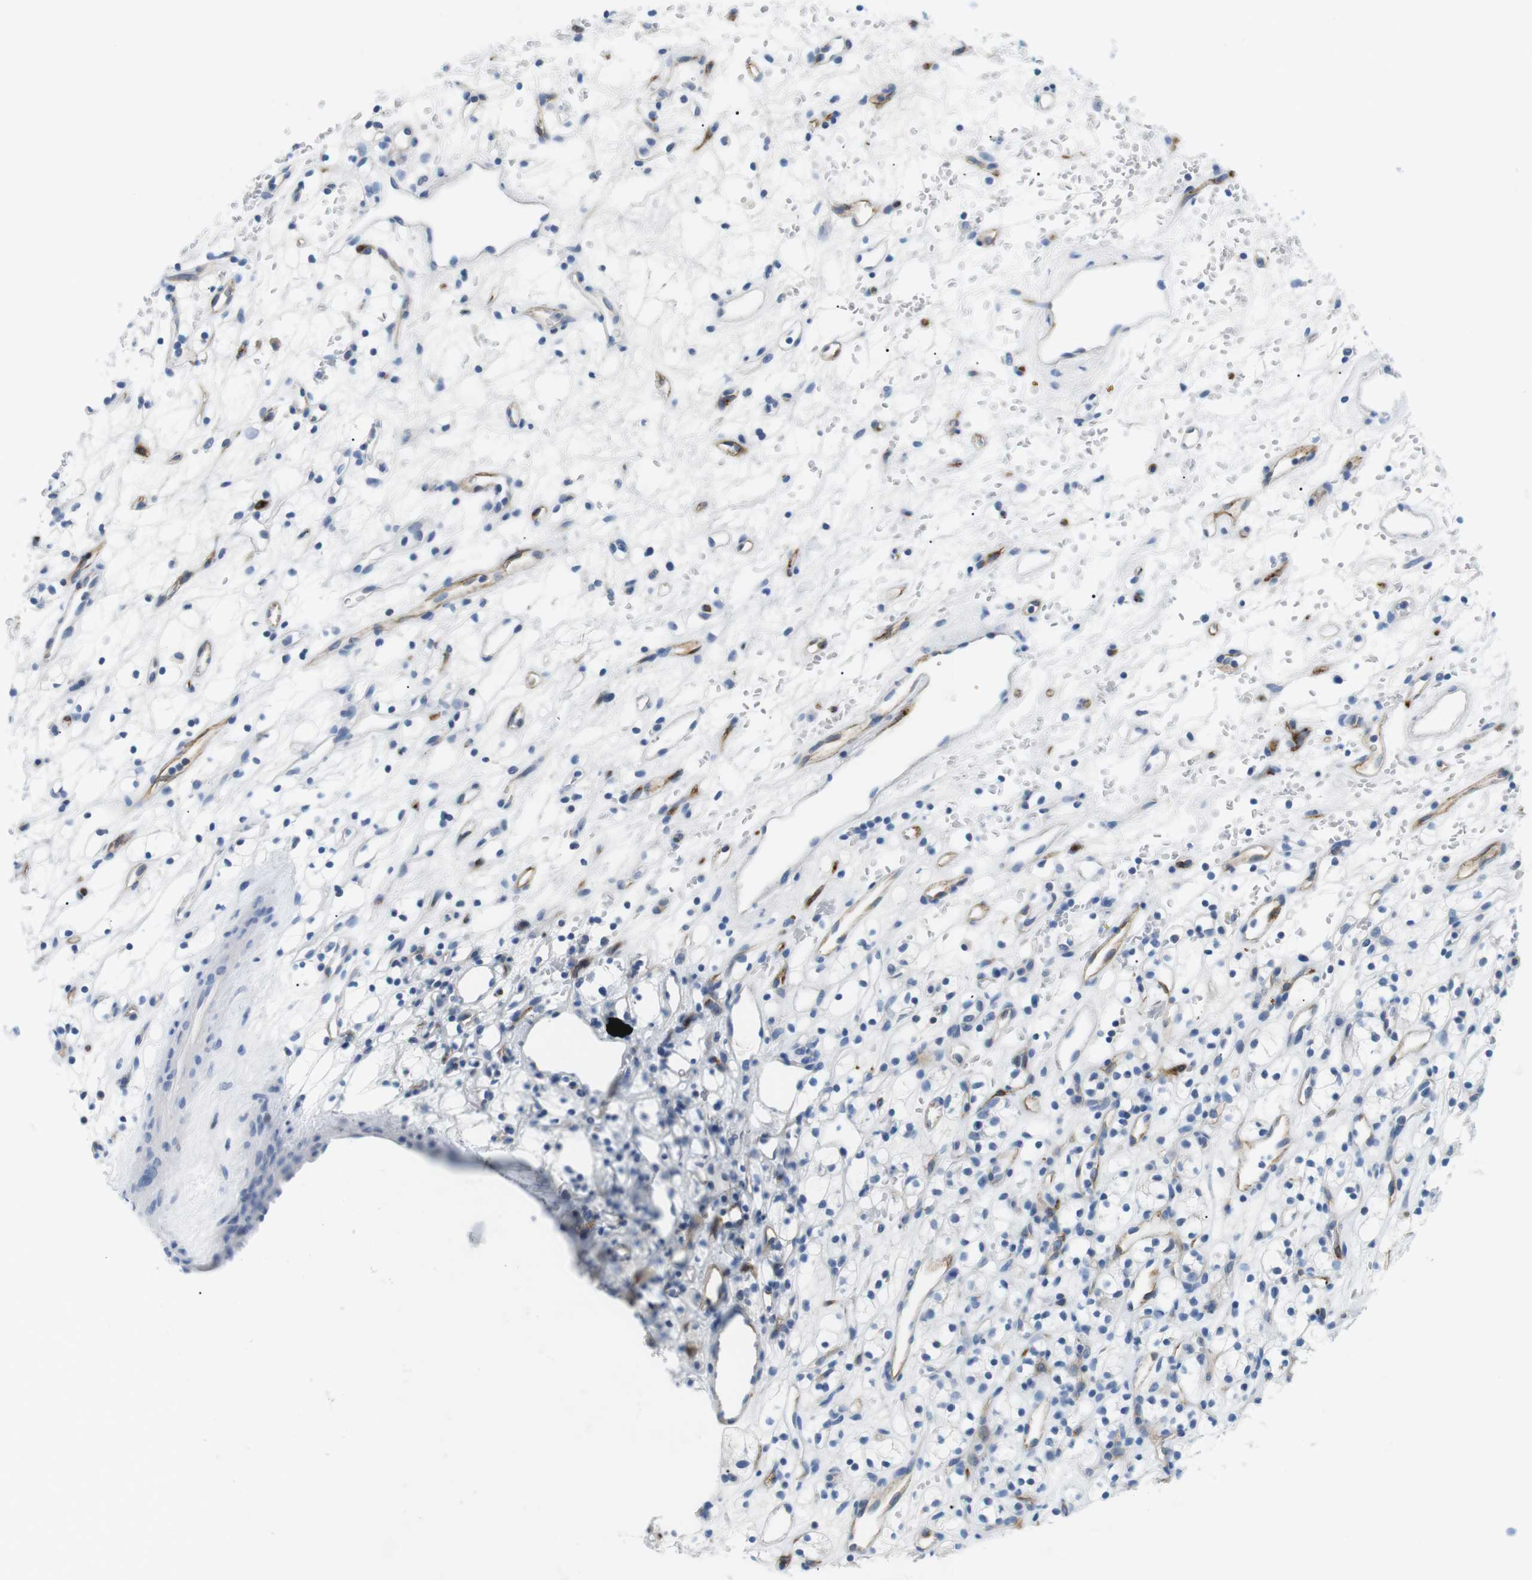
{"staining": {"intensity": "negative", "quantity": "none", "location": "none"}, "tissue": "renal cancer", "cell_type": "Tumor cells", "image_type": "cancer", "snomed": [{"axis": "morphology", "description": "Adenocarcinoma, NOS"}, {"axis": "topography", "description": "Kidney"}], "caption": "IHC of human renal adenocarcinoma shows no staining in tumor cells.", "gene": "TNFRSF4", "patient": {"sex": "female", "age": 60}}